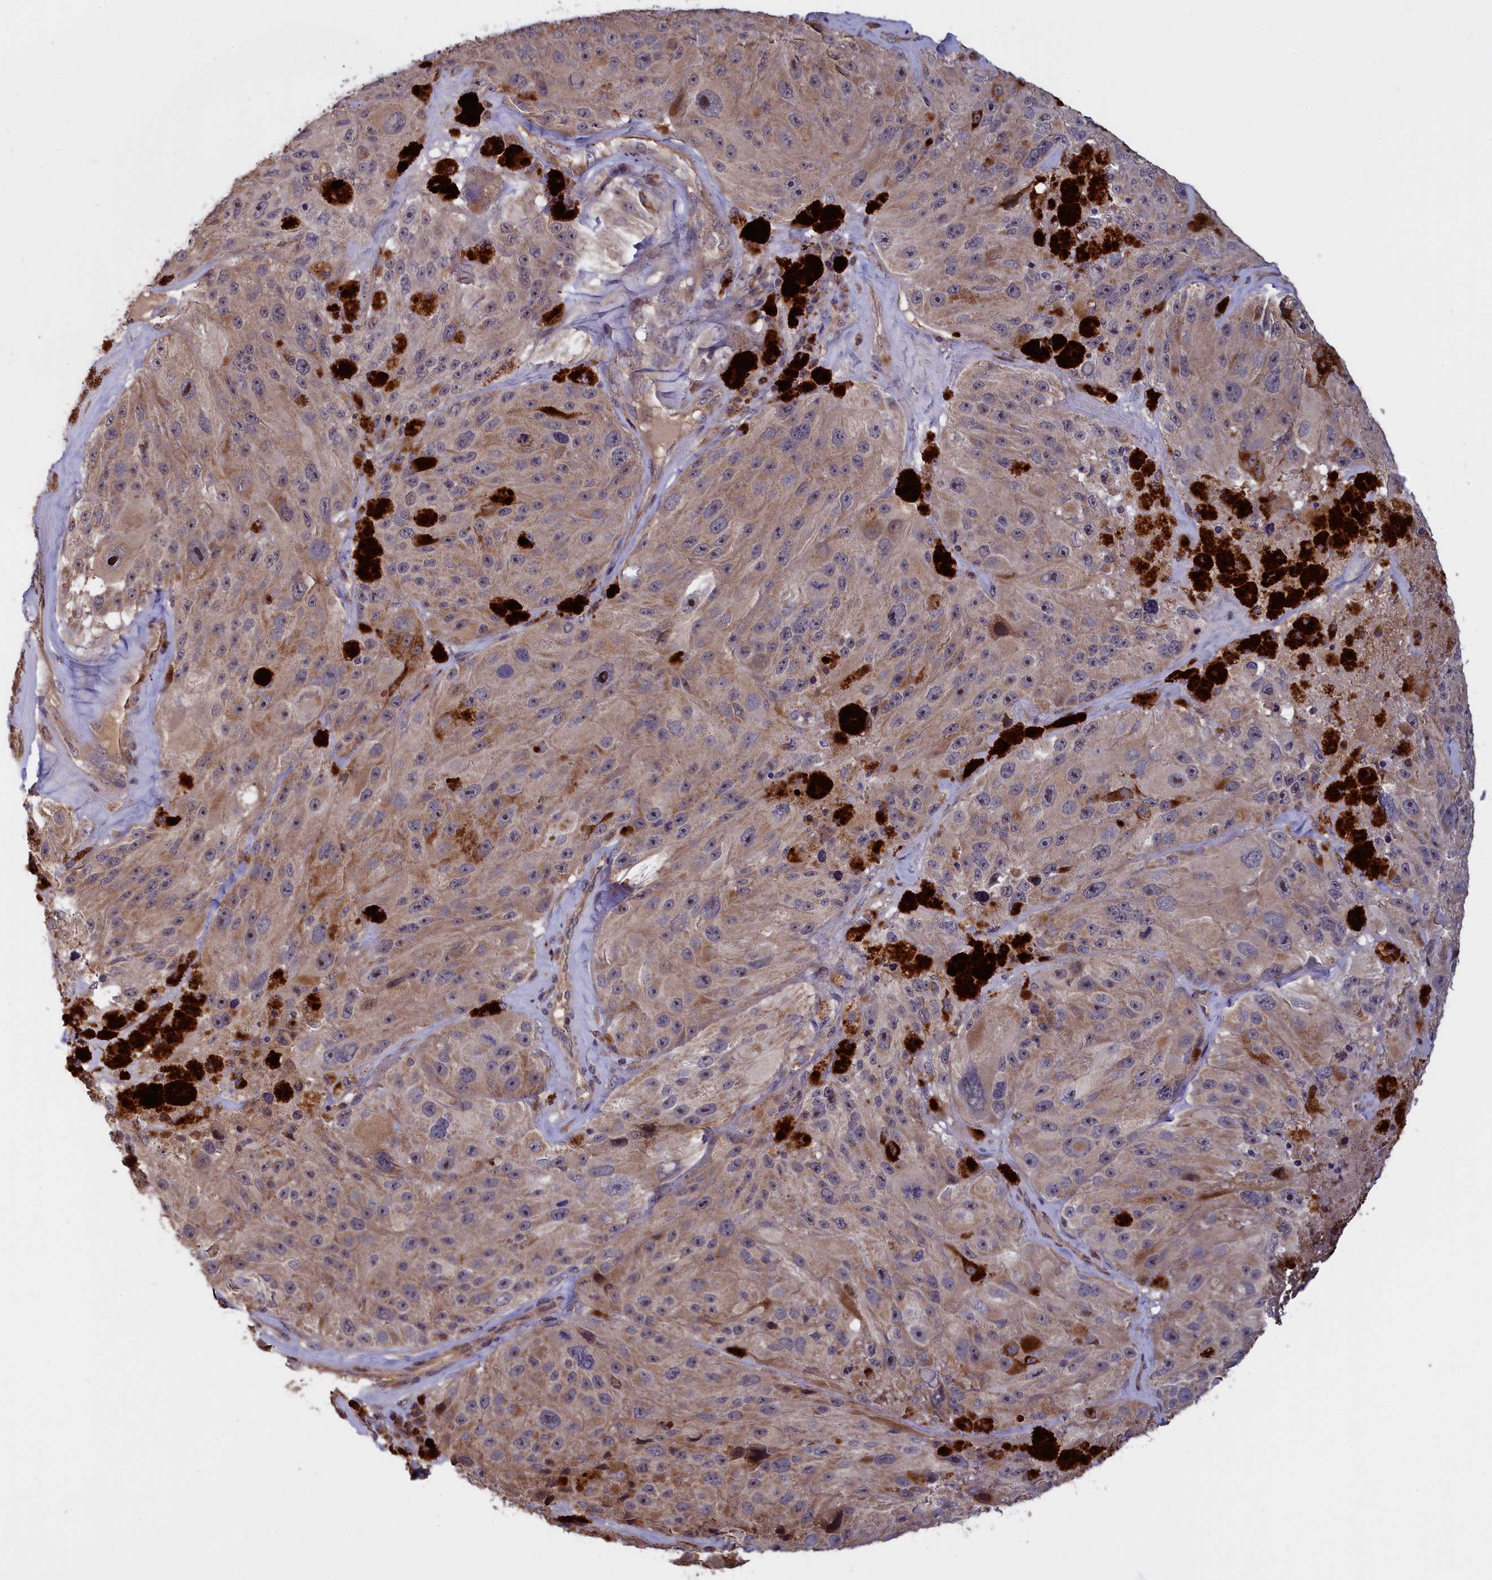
{"staining": {"intensity": "moderate", "quantity": "25%-75%", "location": "cytoplasmic/membranous"}, "tissue": "melanoma", "cell_type": "Tumor cells", "image_type": "cancer", "snomed": [{"axis": "morphology", "description": "Malignant melanoma, Metastatic site"}, {"axis": "topography", "description": "Lymph node"}], "caption": "DAB (3,3'-diaminobenzidine) immunohistochemical staining of melanoma displays moderate cytoplasmic/membranous protein staining in approximately 25%-75% of tumor cells. (Stains: DAB (3,3'-diaminobenzidine) in brown, nuclei in blue, Microscopy: brightfield microscopy at high magnification).", "gene": "EPB41L4B", "patient": {"sex": "male", "age": 62}}